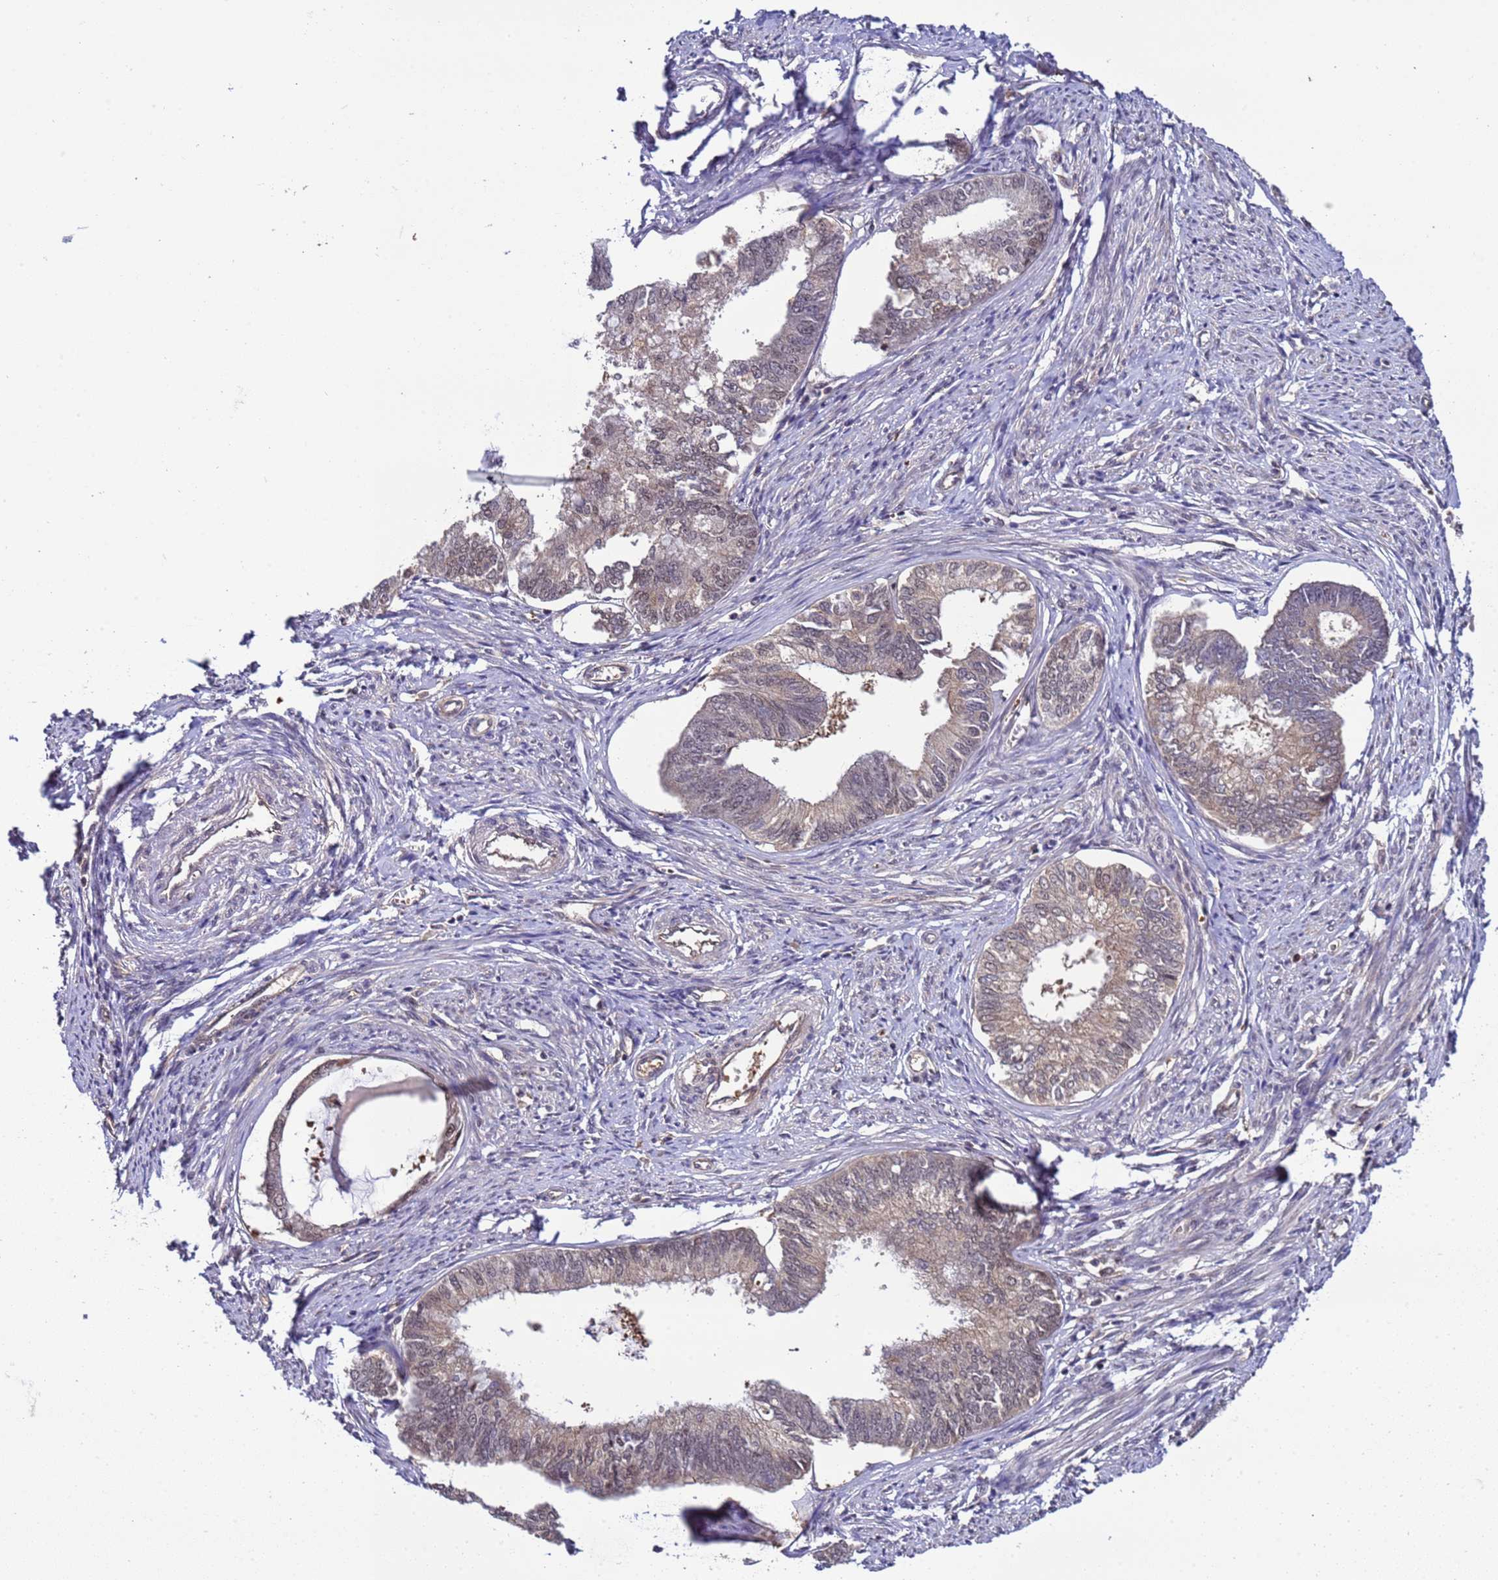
{"staining": {"intensity": "weak", "quantity": "<25%", "location": "nuclear"}, "tissue": "endometrial cancer", "cell_type": "Tumor cells", "image_type": "cancer", "snomed": [{"axis": "morphology", "description": "Adenocarcinoma, NOS"}, {"axis": "topography", "description": "Endometrium"}], "caption": "Immunohistochemical staining of adenocarcinoma (endometrial) exhibits no significant staining in tumor cells.", "gene": "GEN1", "patient": {"sex": "female", "age": 86}}